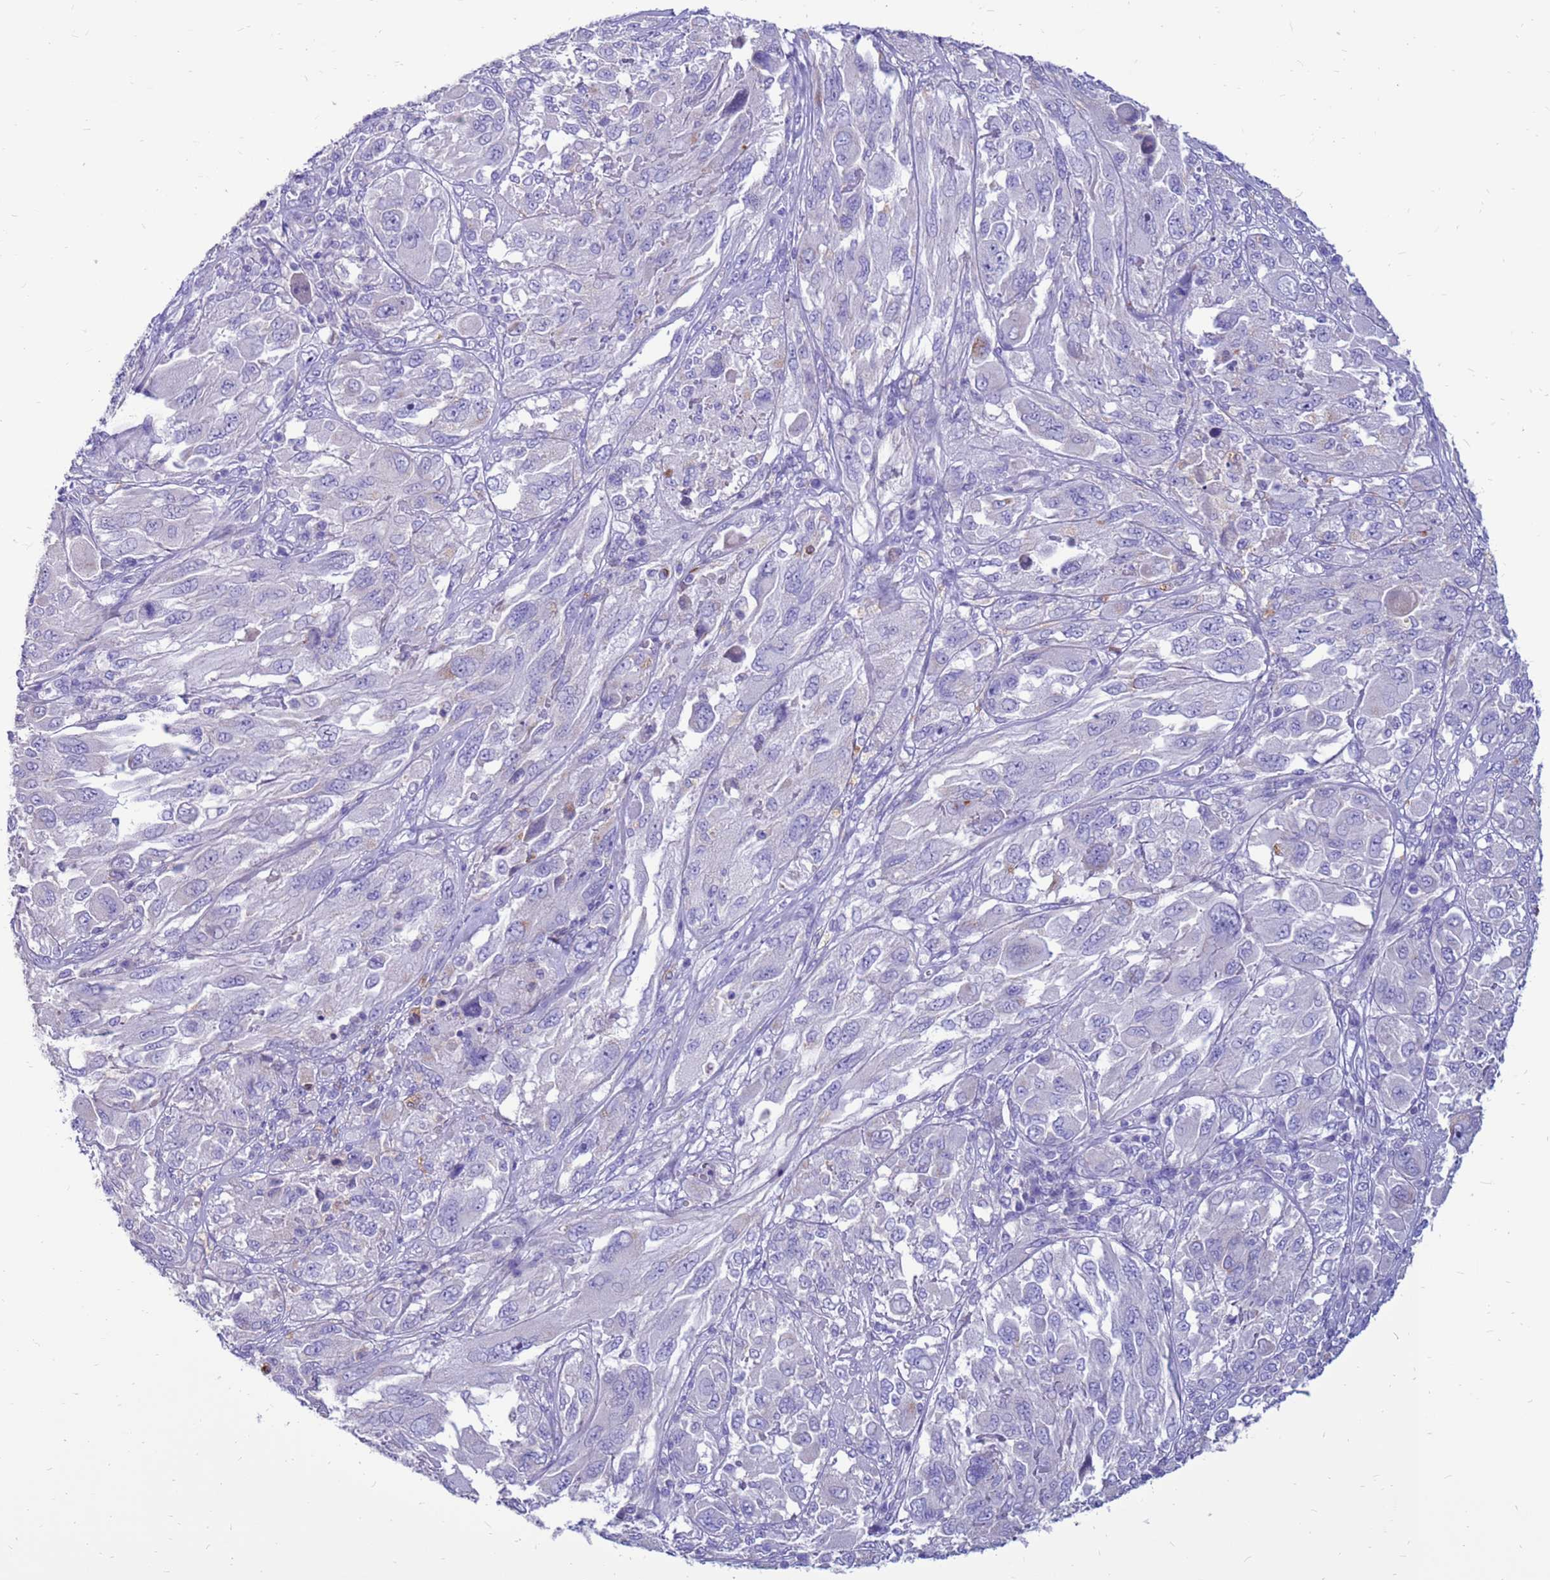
{"staining": {"intensity": "negative", "quantity": "none", "location": "none"}, "tissue": "melanoma", "cell_type": "Tumor cells", "image_type": "cancer", "snomed": [{"axis": "morphology", "description": "Malignant melanoma, NOS"}, {"axis": "topography", "description": "Skin"}], "caption": "The micrograph demonstrates no staining of tumor cells in malignant melanoma. (DAB (3,3'-diaminobenzidine) immunohistochemistry (IHC) with hematoxylin counter stain).", "gene": "PDE10A", "patient": {"sex": "female", "age": 91}}